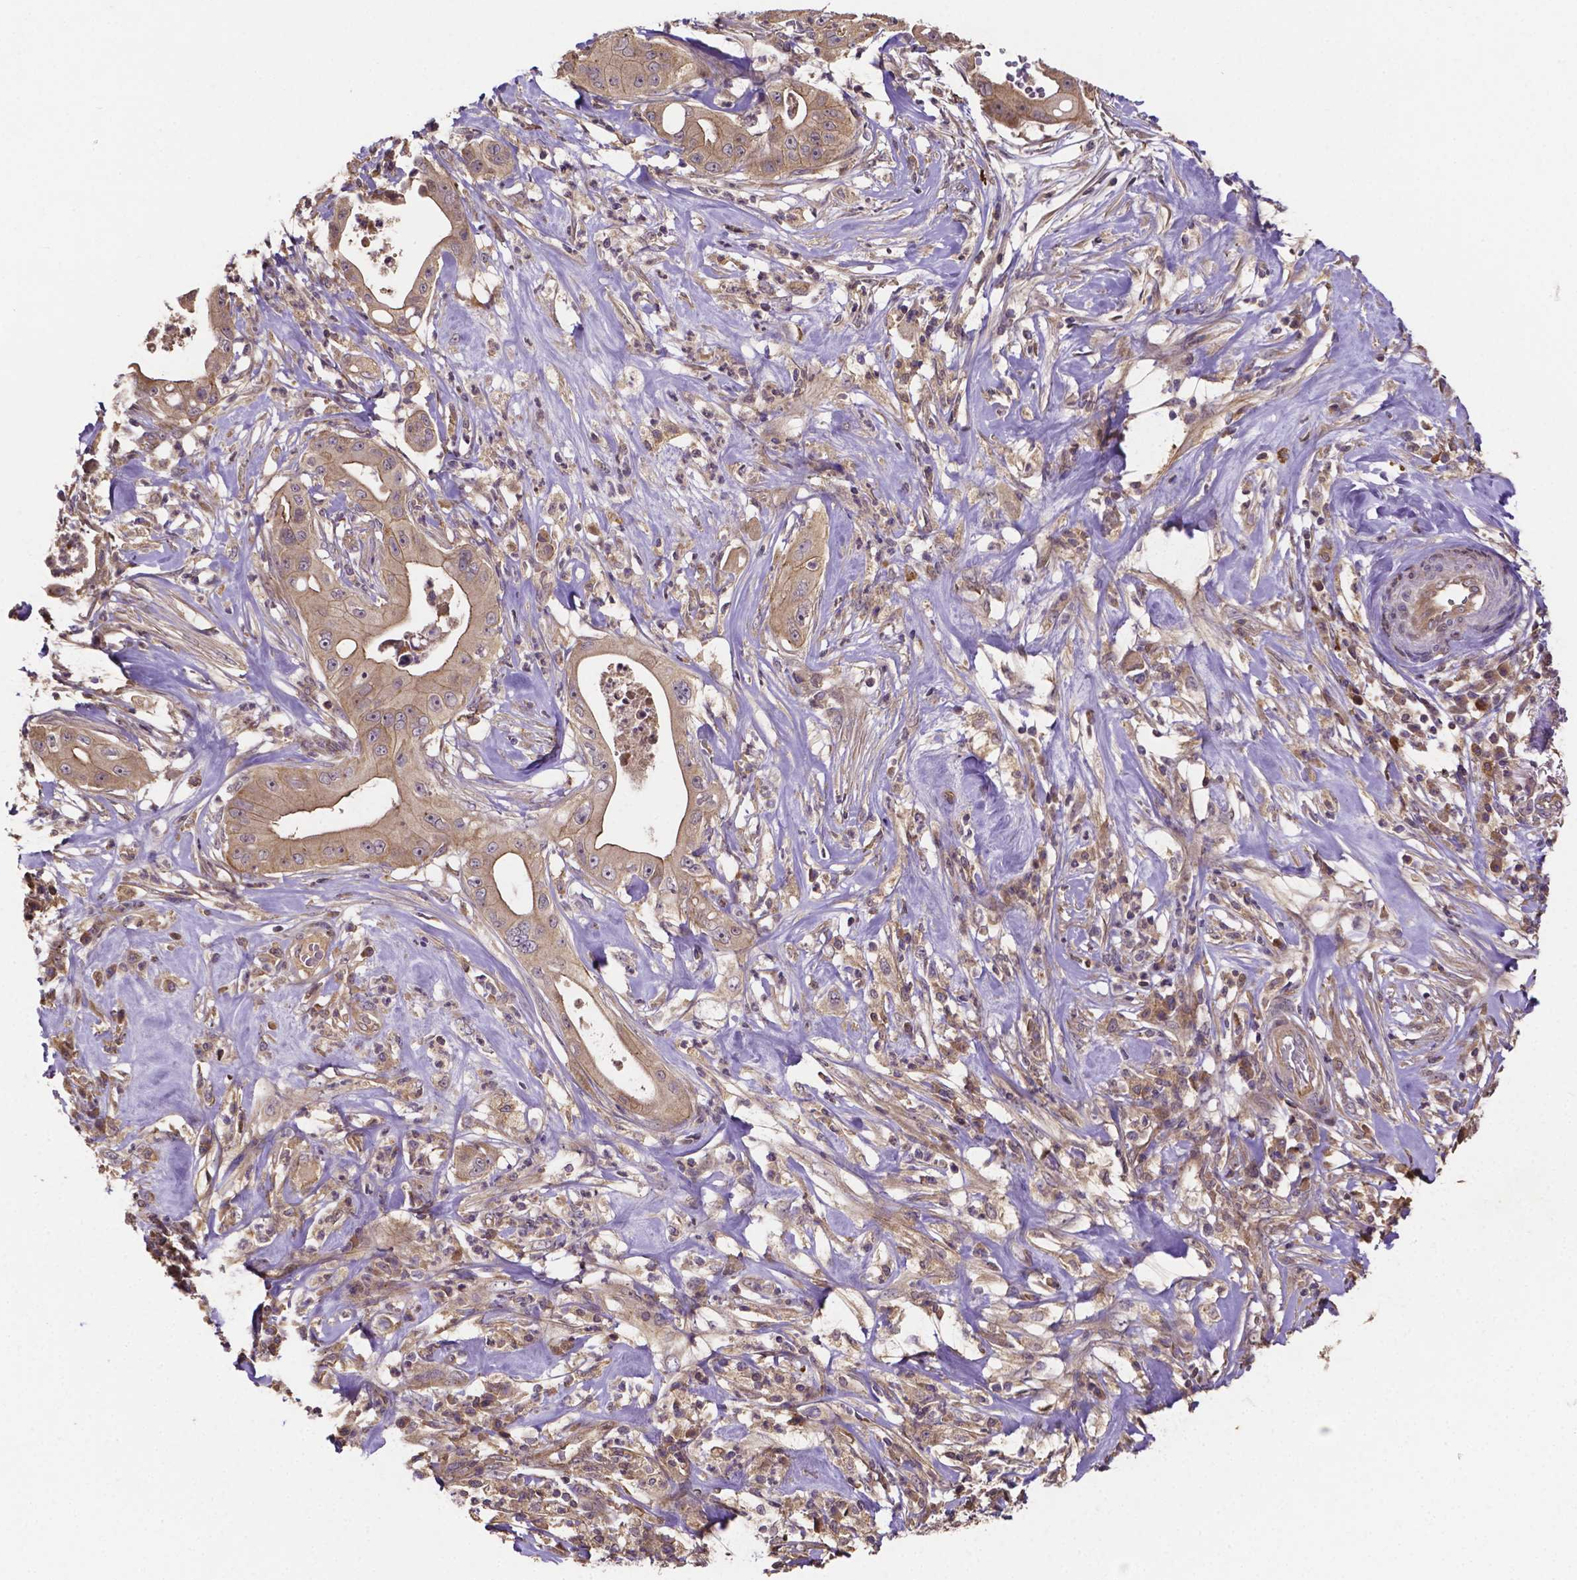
{"staining": {"intensity": "weak", "quantity": ">75%", "location": "cytoplasmic/membranous"}, "tissue": "pancreatic cancer", "cell_type": "Tumor cells", "image_type": "cancer", "snomed": [{"axis": "morphology", "description": "Adenocarcinoma, NOS"}, {"axis": "topography", "description": "Pancreas"}], "caption": "This is a histology image of immunohistochemistry (IHC) staining of pancreatic cancer (adenocarcinoma), which shows weak positivity in the cytoplasmic/membranous of tumor cells.", "gene": "RNF123", "patient": {"sex": "male", "age": 71}}